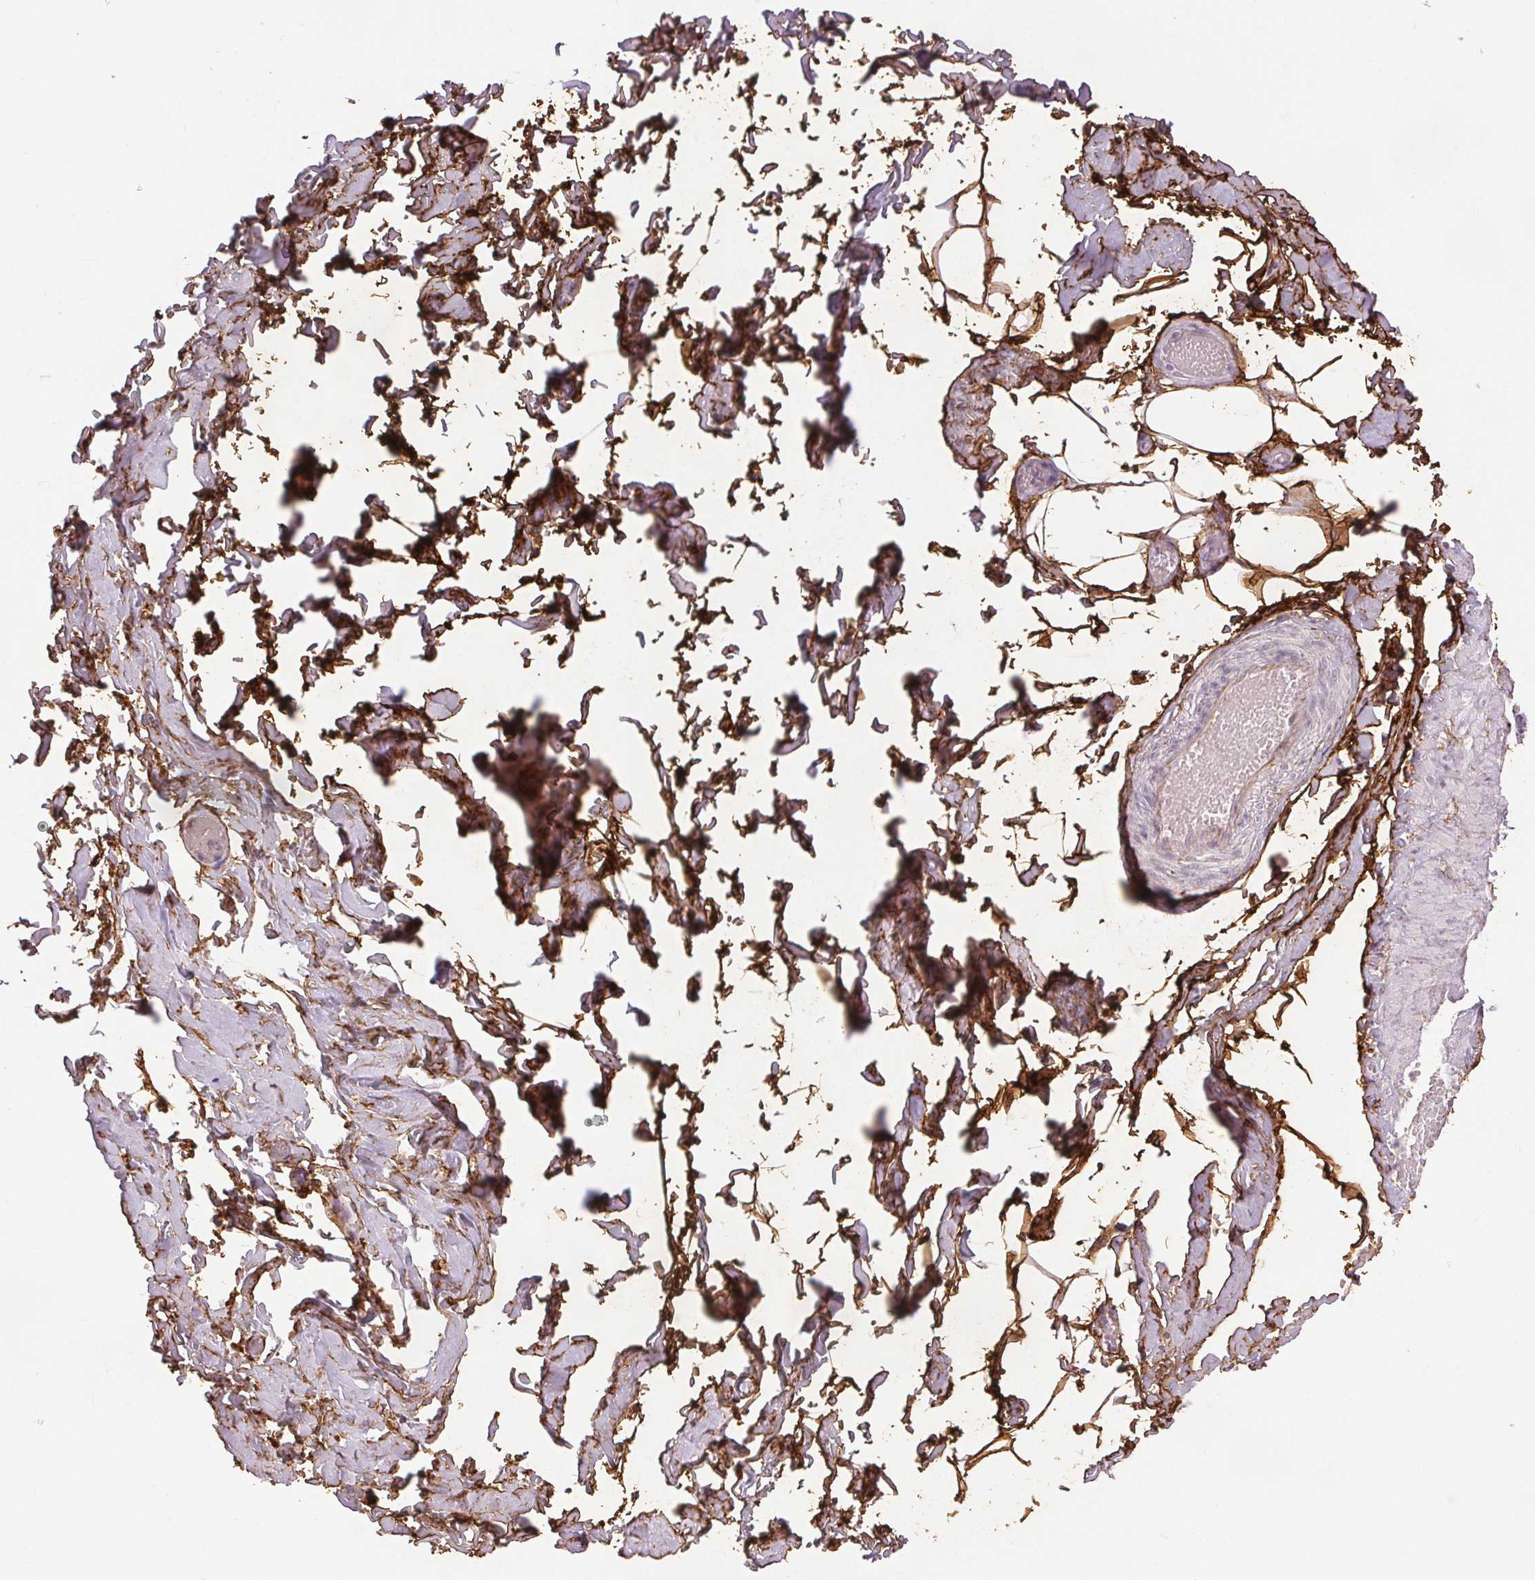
{"staining": {"intensity": "moderate", "quantity": ">75%", "location": "cytoplasmic/membranous"}, "tissue": "adipose tissue", "cell_type": "Adipocytes", "image_type": "normal", "snomed": [{"axis": "morphology", "description": "Normal tissue, NOS"}, {"axis": "topography", "description": "Soft tissue"}, {"axis": "topography", "description": "Adipose tissue"}, {"axis": "topography", "description": "Vascular tissue"}, {"axis": "topography", "description": "Peripheral nerve tissue"}], "caption": "Adipocytes demonstrate moderate cytoplasmic/membranous expression in approximately >75% of cells in benign adipose tissue. (IHC, brightfield microscopy, high magnification).", "gene": "FBN1", "patient": {"sex": "male", "age": 29}}